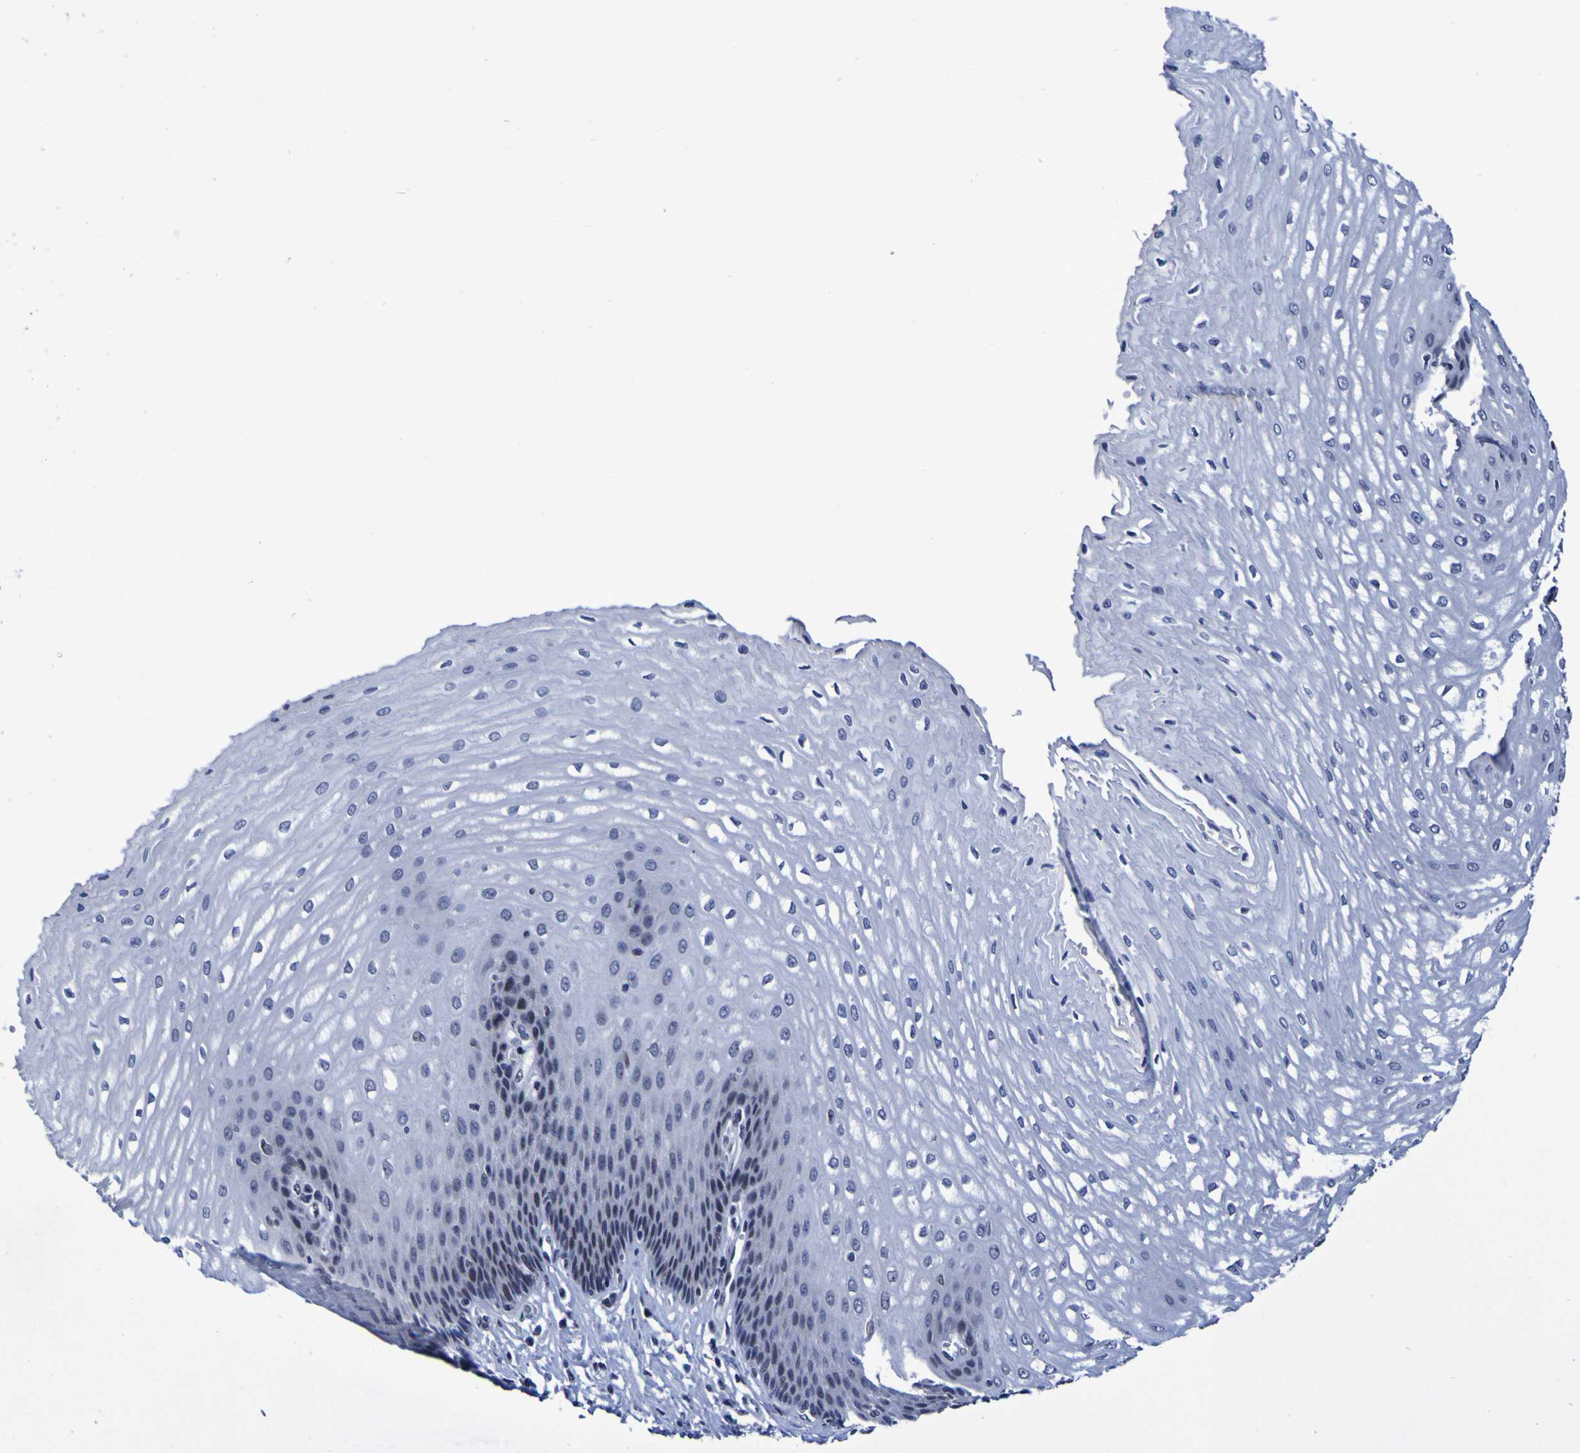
{"staining": {"intensity": "weak", "quantity": "25%-75%", "location": "nuclear"}, "tissue": "esophagus", "cell_type": "Squamous epithelial cells", "image_type": "normal", "snomed": [{"axis": "morphology", "description": "Normal tissue, NOS"}, {"axis": "topography", "description": "Esophagus"}], "caption": "Immunohistochemical staining of normal esophagus demonstrates weak nuclear protein positivity in approximately 25%-75% of squamous epithelial cells.", "gene": "MBD3", "patient": {"sex": "male", "age": 54}}